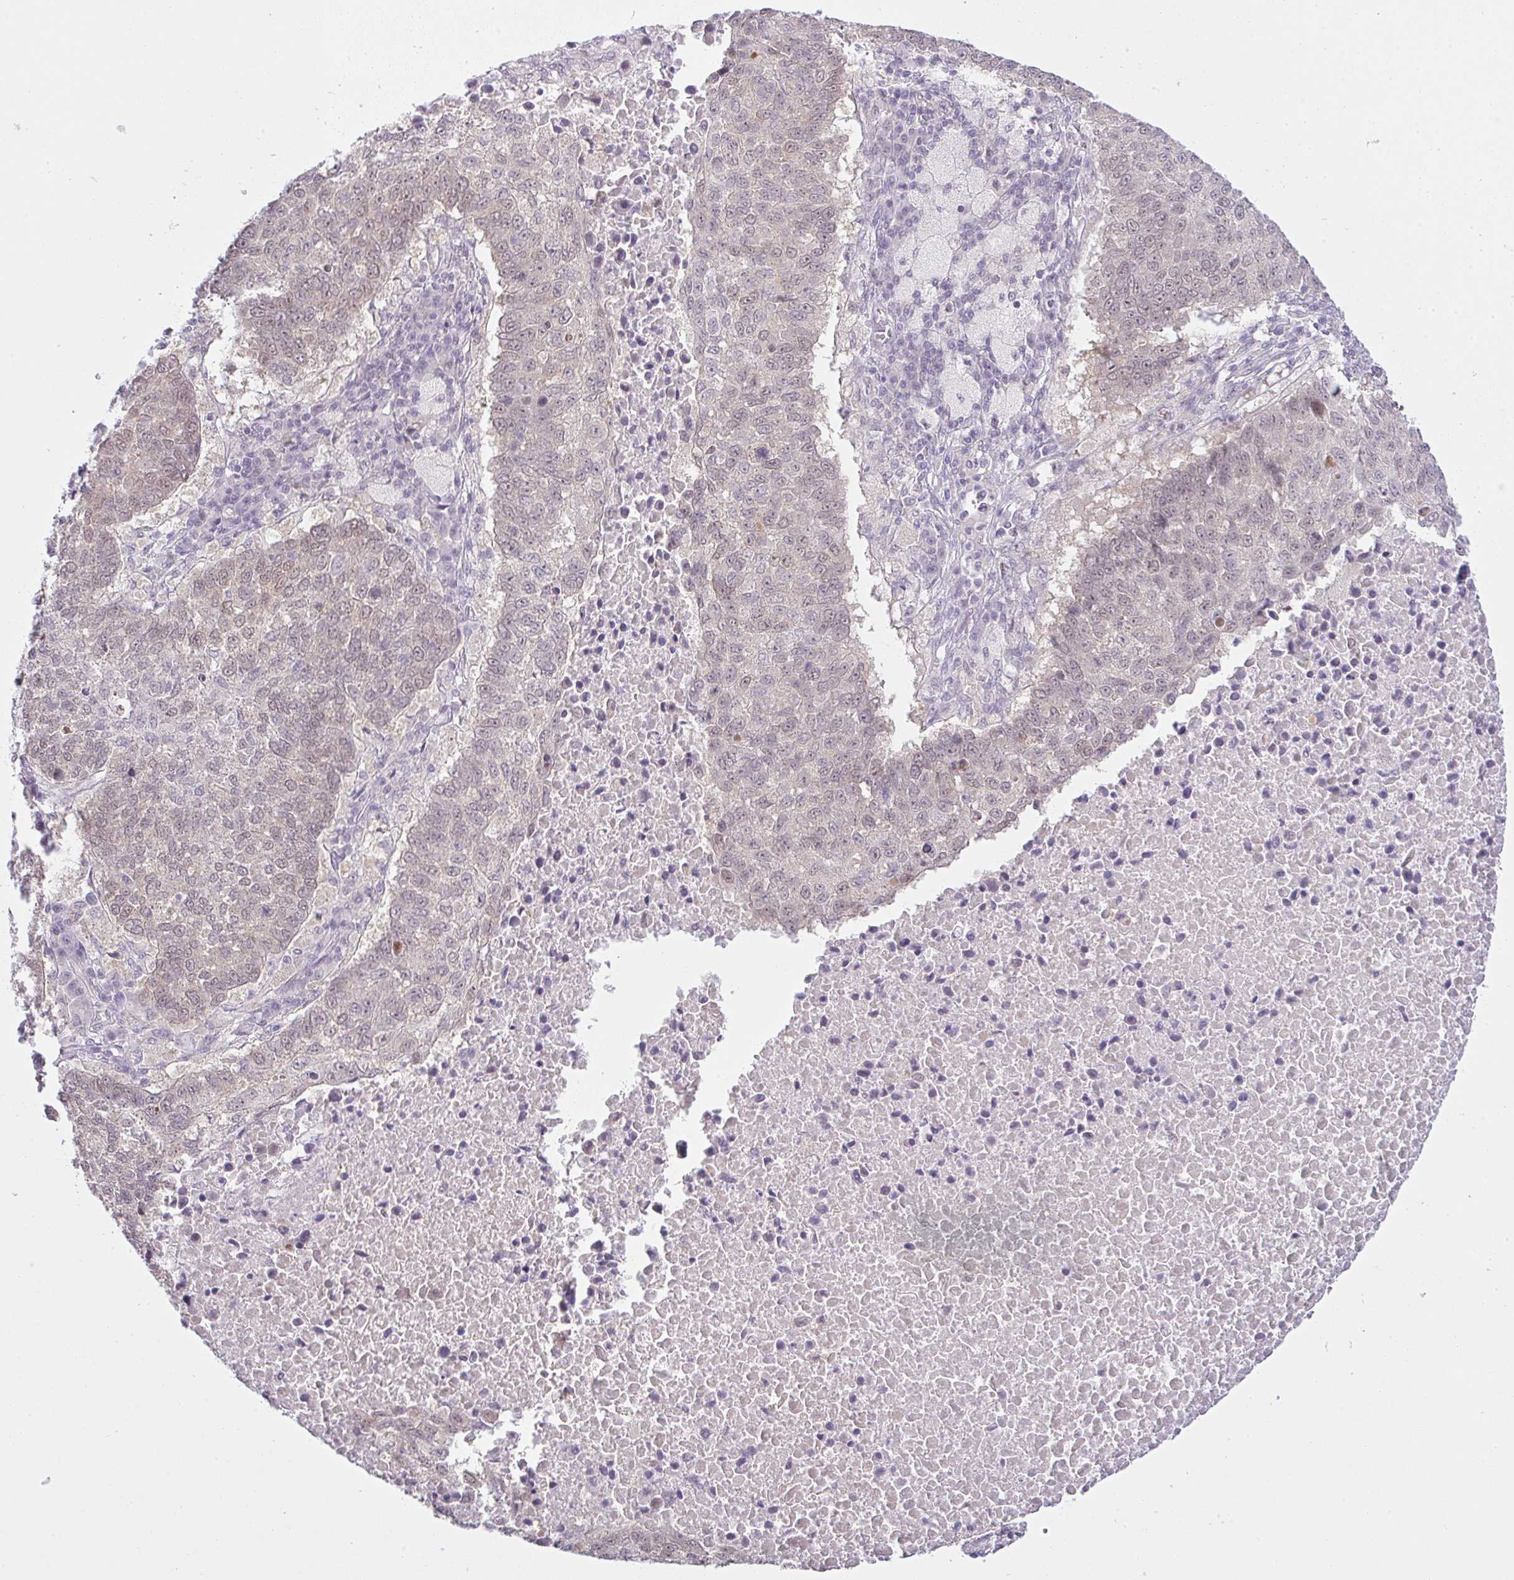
{"staining": {"intensity": "negative", "quantity": "none", "location": "none"}, "tissue": "lung cancer", "cell_type": "Tumor cells", "image_type": "cancer", "snomed": [{"axis": "morphology", "description": "Squamous cell carcinoma, NOS"}, {"axis": "topography", "description": "Lung"}], "caption": "A high-resolution photomicrograph shows immunohistochemistry (IHC) staining of lung squamous cell carcinoma, which reveals no significant positivity in tumor cells.", "gene": "CSE1L", "patient": {"sex": "male", "age": 73}}